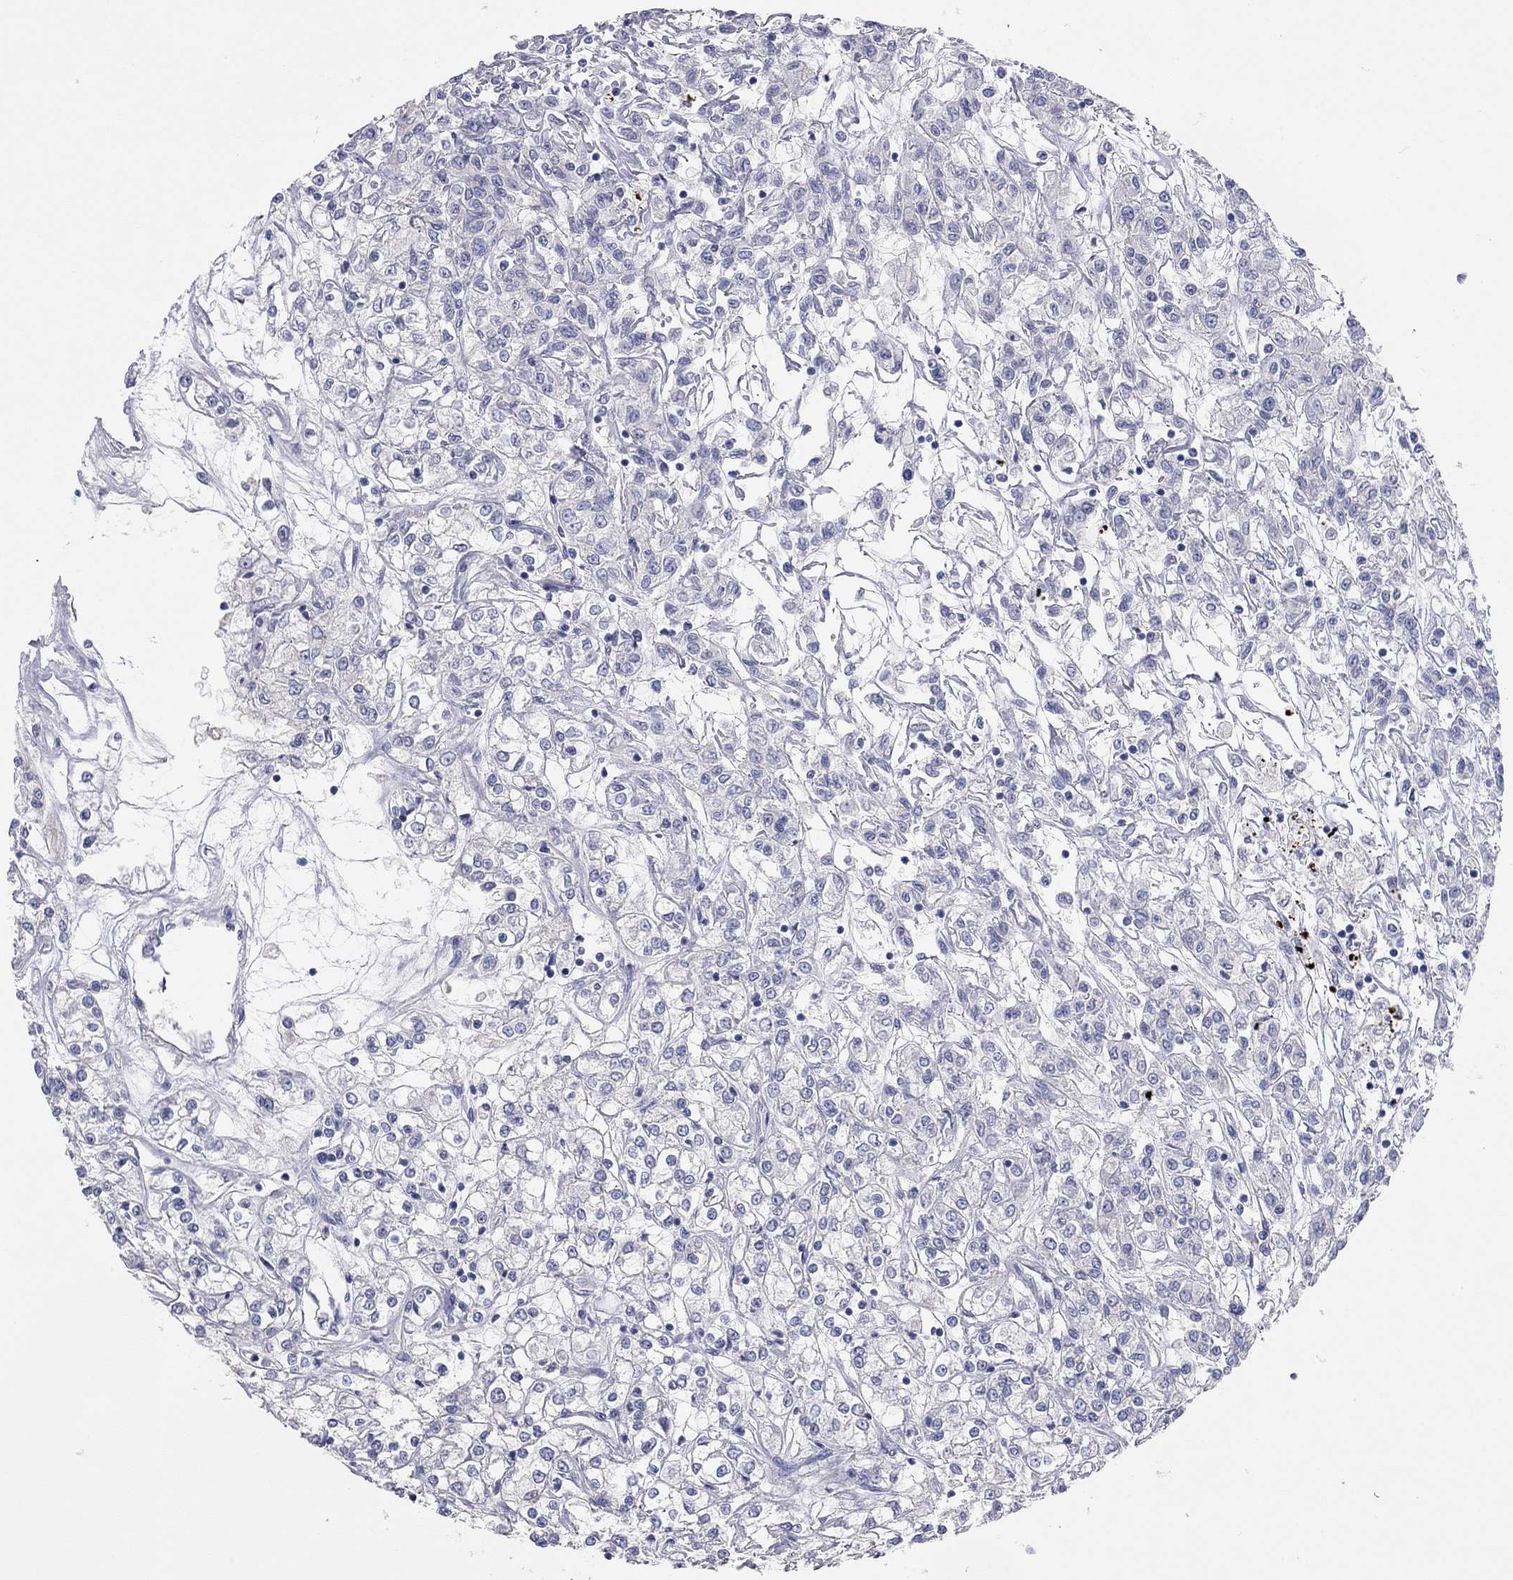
{"staining": {"intensity": "negative", "quantity": "none", "location": "none"}, "tissue": "renal cancer", "cell_type": "Tumor cells", "image_type": "cancer", "snomed": [{"axis": "morphology", "description": "Adenocarcinoma, NOS"}, {"axis": "topography", "description": "Kidney"}], "caption": "A high-resolution photomicrograph shows immunohistochemistry staining of adenocarcinoma (renal), which exhibits no significant staining in tumor cells. (DAB (3,3'-diaminobenzidine) immunohistochemistry with hematoxylin counter stain).", "gene": "KCNB1", "patient": {"sex": "female", "age": 59}}